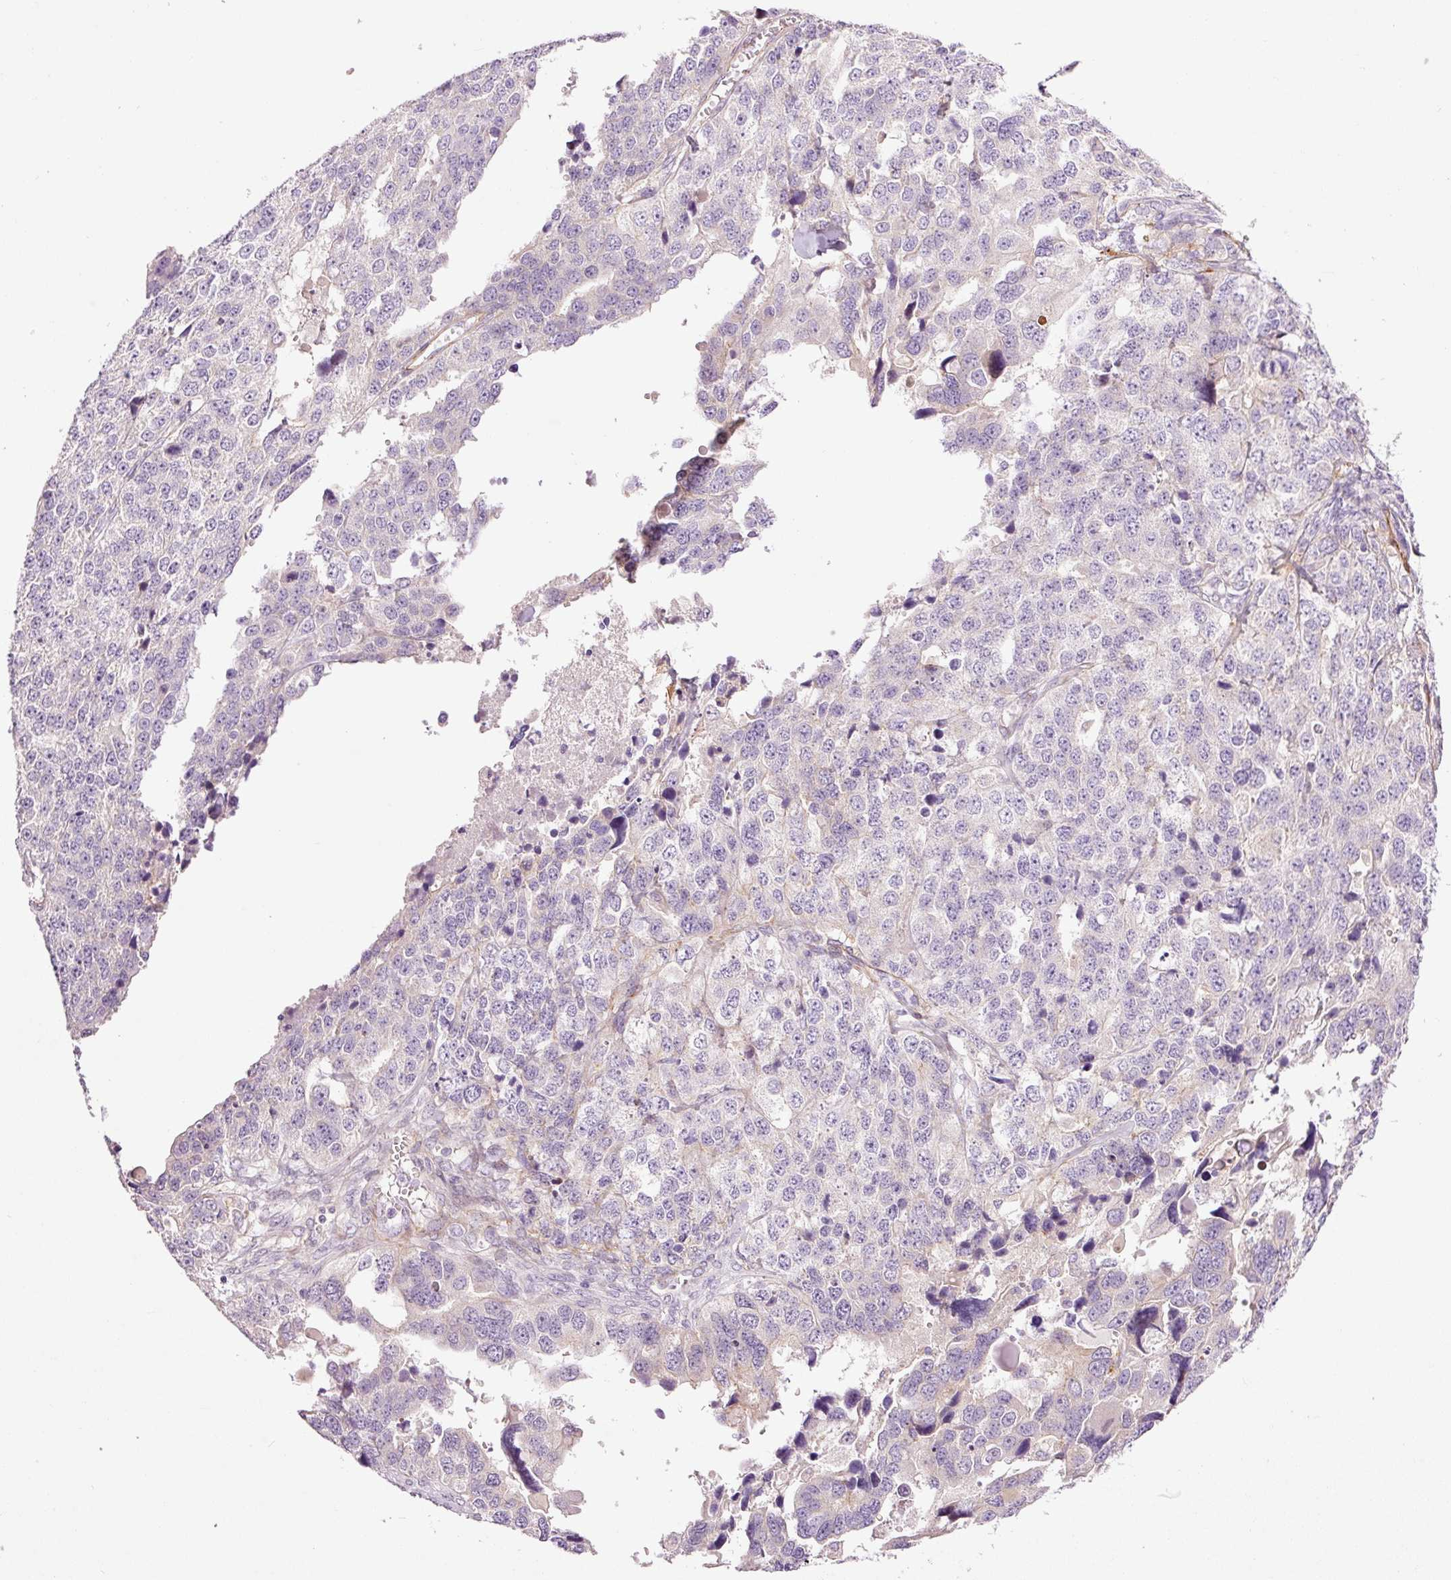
{"staining": {"intensity": "negative", "quantity": "none", "location": "none"}, "tissue": "ovarian cancer", "cell_type": "Tumor cells", "image_type": "cancer", "snomed": [{"axis": "morphology", "description": "Cystadenocarcinoma, serous, NOS"}, {"axis": "topography", "description": "Ovary"}], "caption": "An image of ovarian cancer stained for a protein shows no brown staining in tumor cells.", "gene": "ANKRD20A1", "patient": {"sex": "female", "age": 76}}